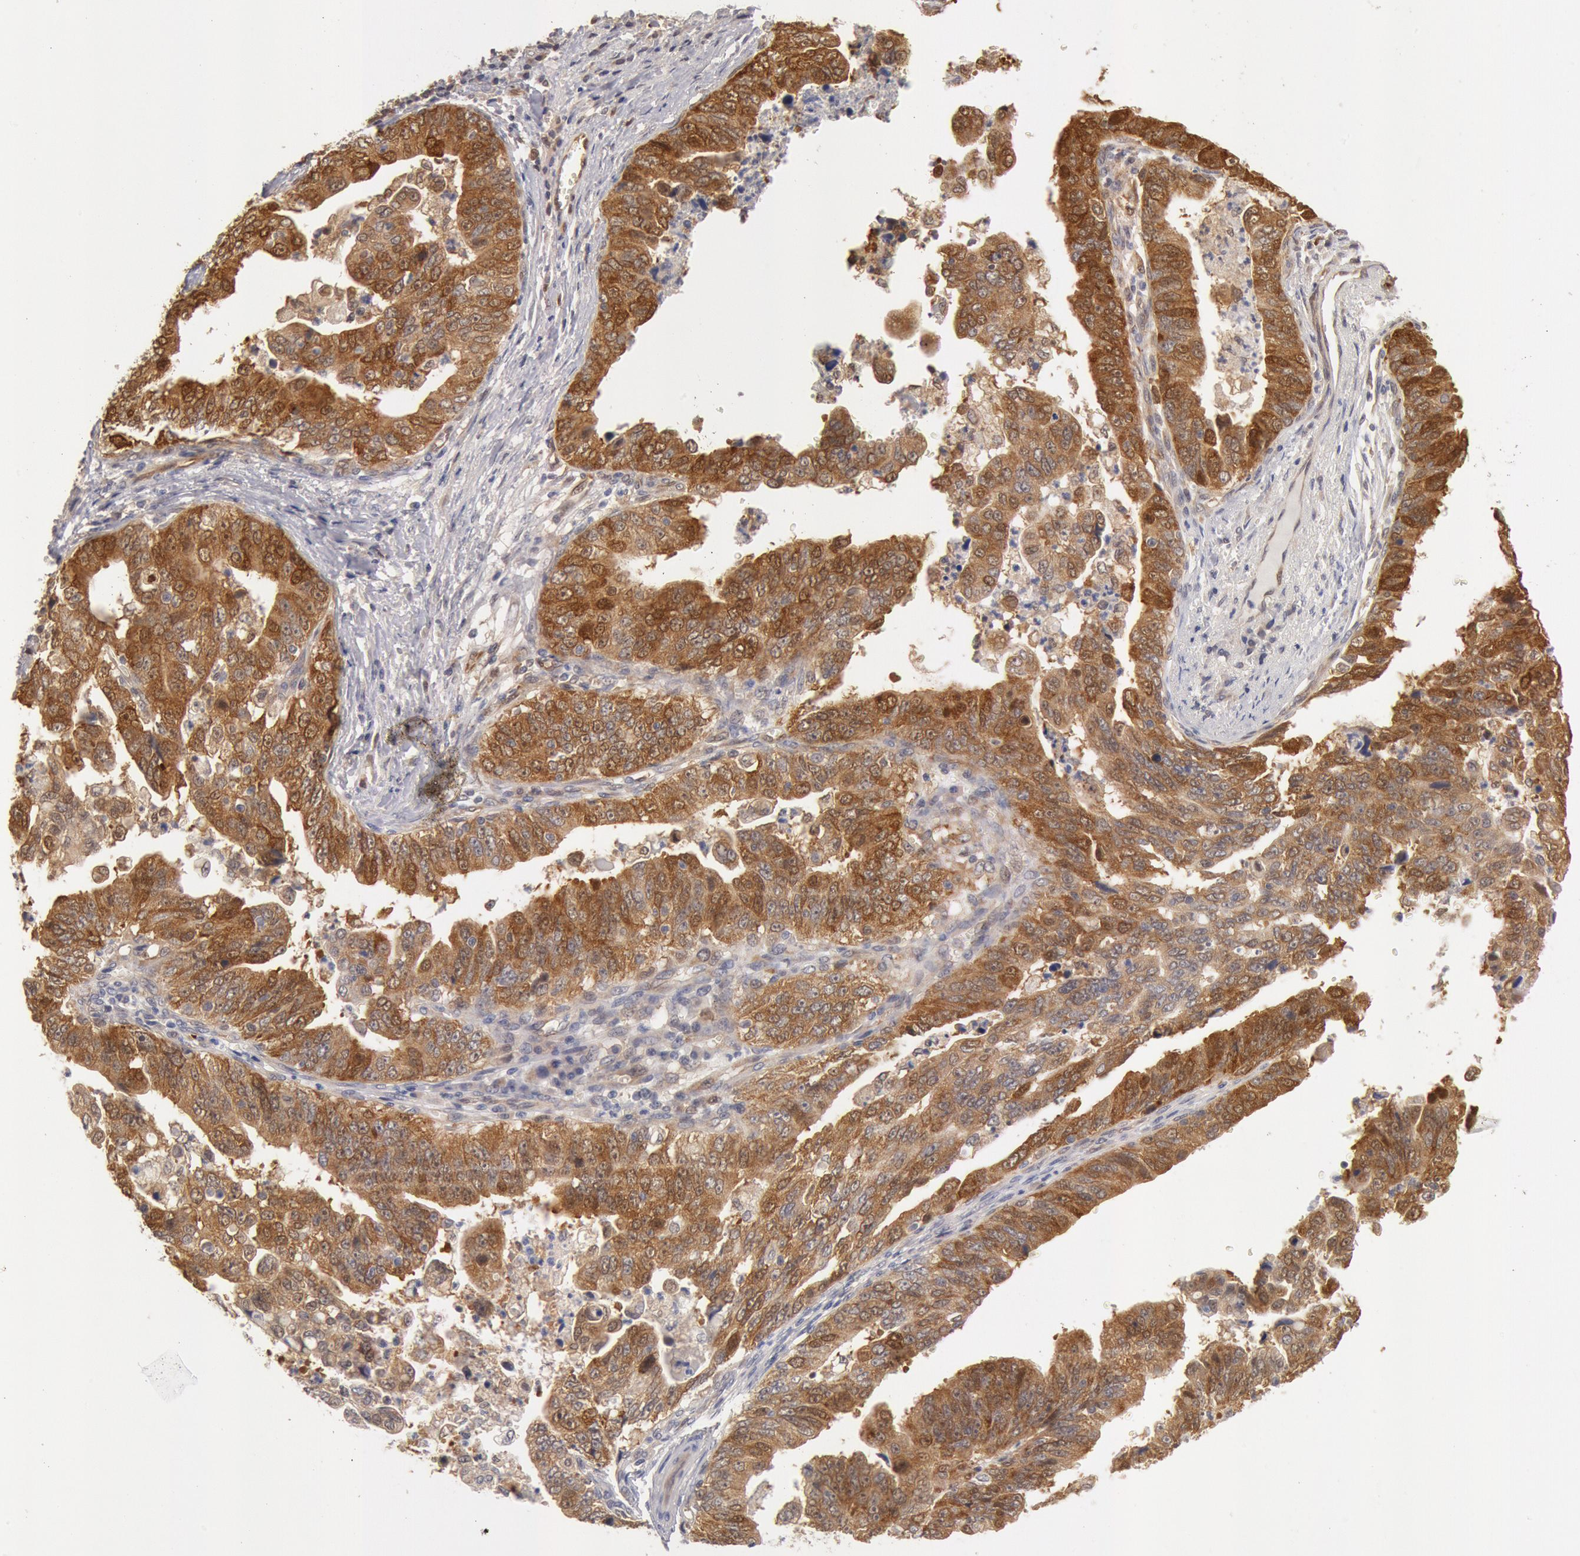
{"staining": {"intensity": "strong", "quantity": ">75%", "location": "cytoplasmic/membranous"}, "tissue": "stomach cancer", "cell_type": "Tumor cells", "image_type": "cancer", "snomed": [{"axis": "morphology", "description": "Adenocarcinoma, NOS"}, {"axis": "topography", "description": "Stomach, upper"}], "caption": "The histopathology image demonstrates immunohistochemical staining of adenocarcinoma (stomach). There is strong cytoplasmic/membranous staining is present in approximately >75% of tumor cells.", "gene": "DNAJA1", "patient": {"sex": "female", "age": 50}}